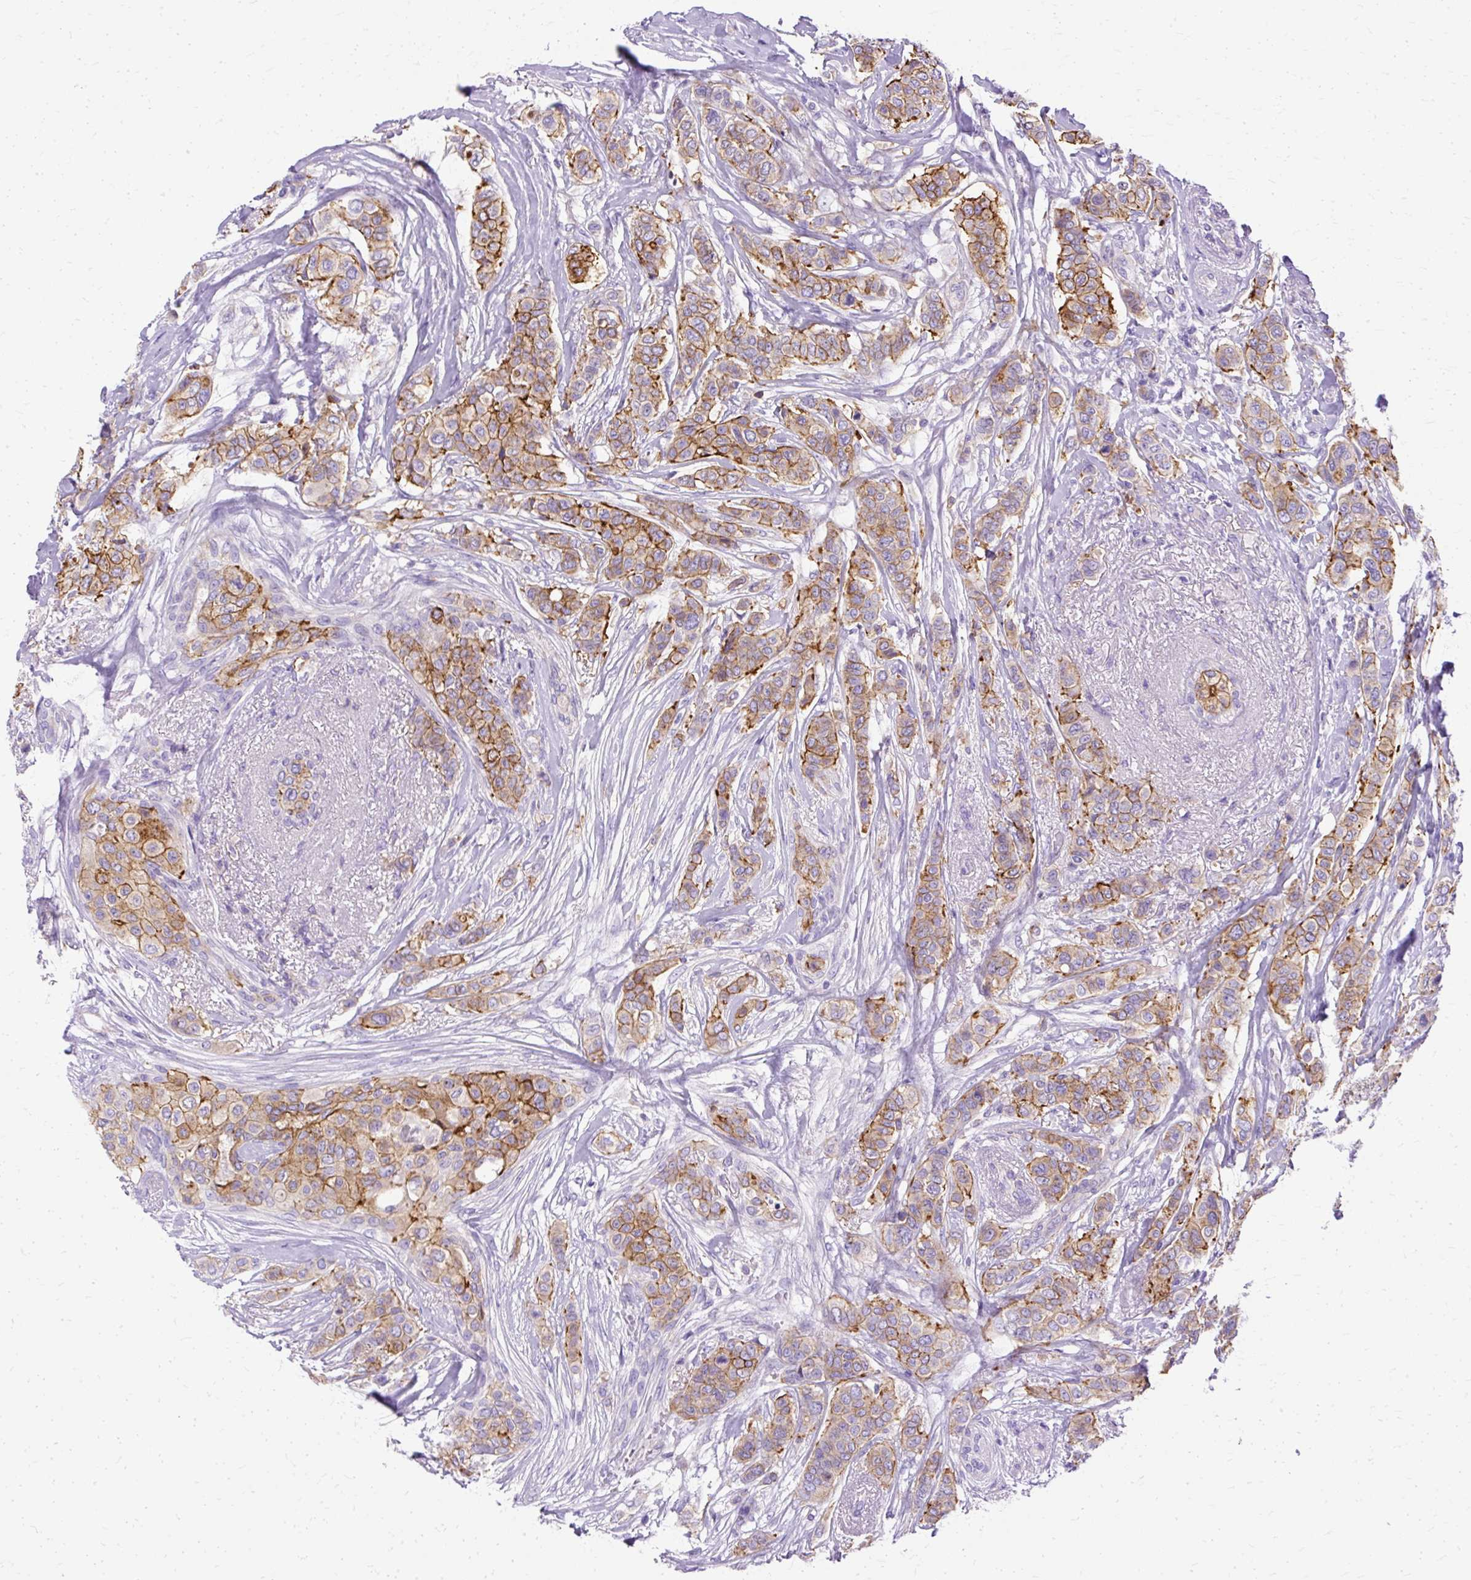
{"staining": {"intensity": "moderate", "quantity": ">75%", "location": "cytoplasmic/membranous"}, "tissue": "breast cancer", "cell_type": "Tumor cells", "image_type": "cancer", "snomed": [{"axis": "morphology", "description": "Lobular carcinoma"}, {"axis": "topography", "description": "Breast"}], "caption": "Protein expression analysis of human breast cancer (lobular carcinoma) reveals moderate cytoplasmic/membranous positivity in about >75% of tumor cells.", "gene": "MYO6", "patient": {"sex": "female", "age": 51}}